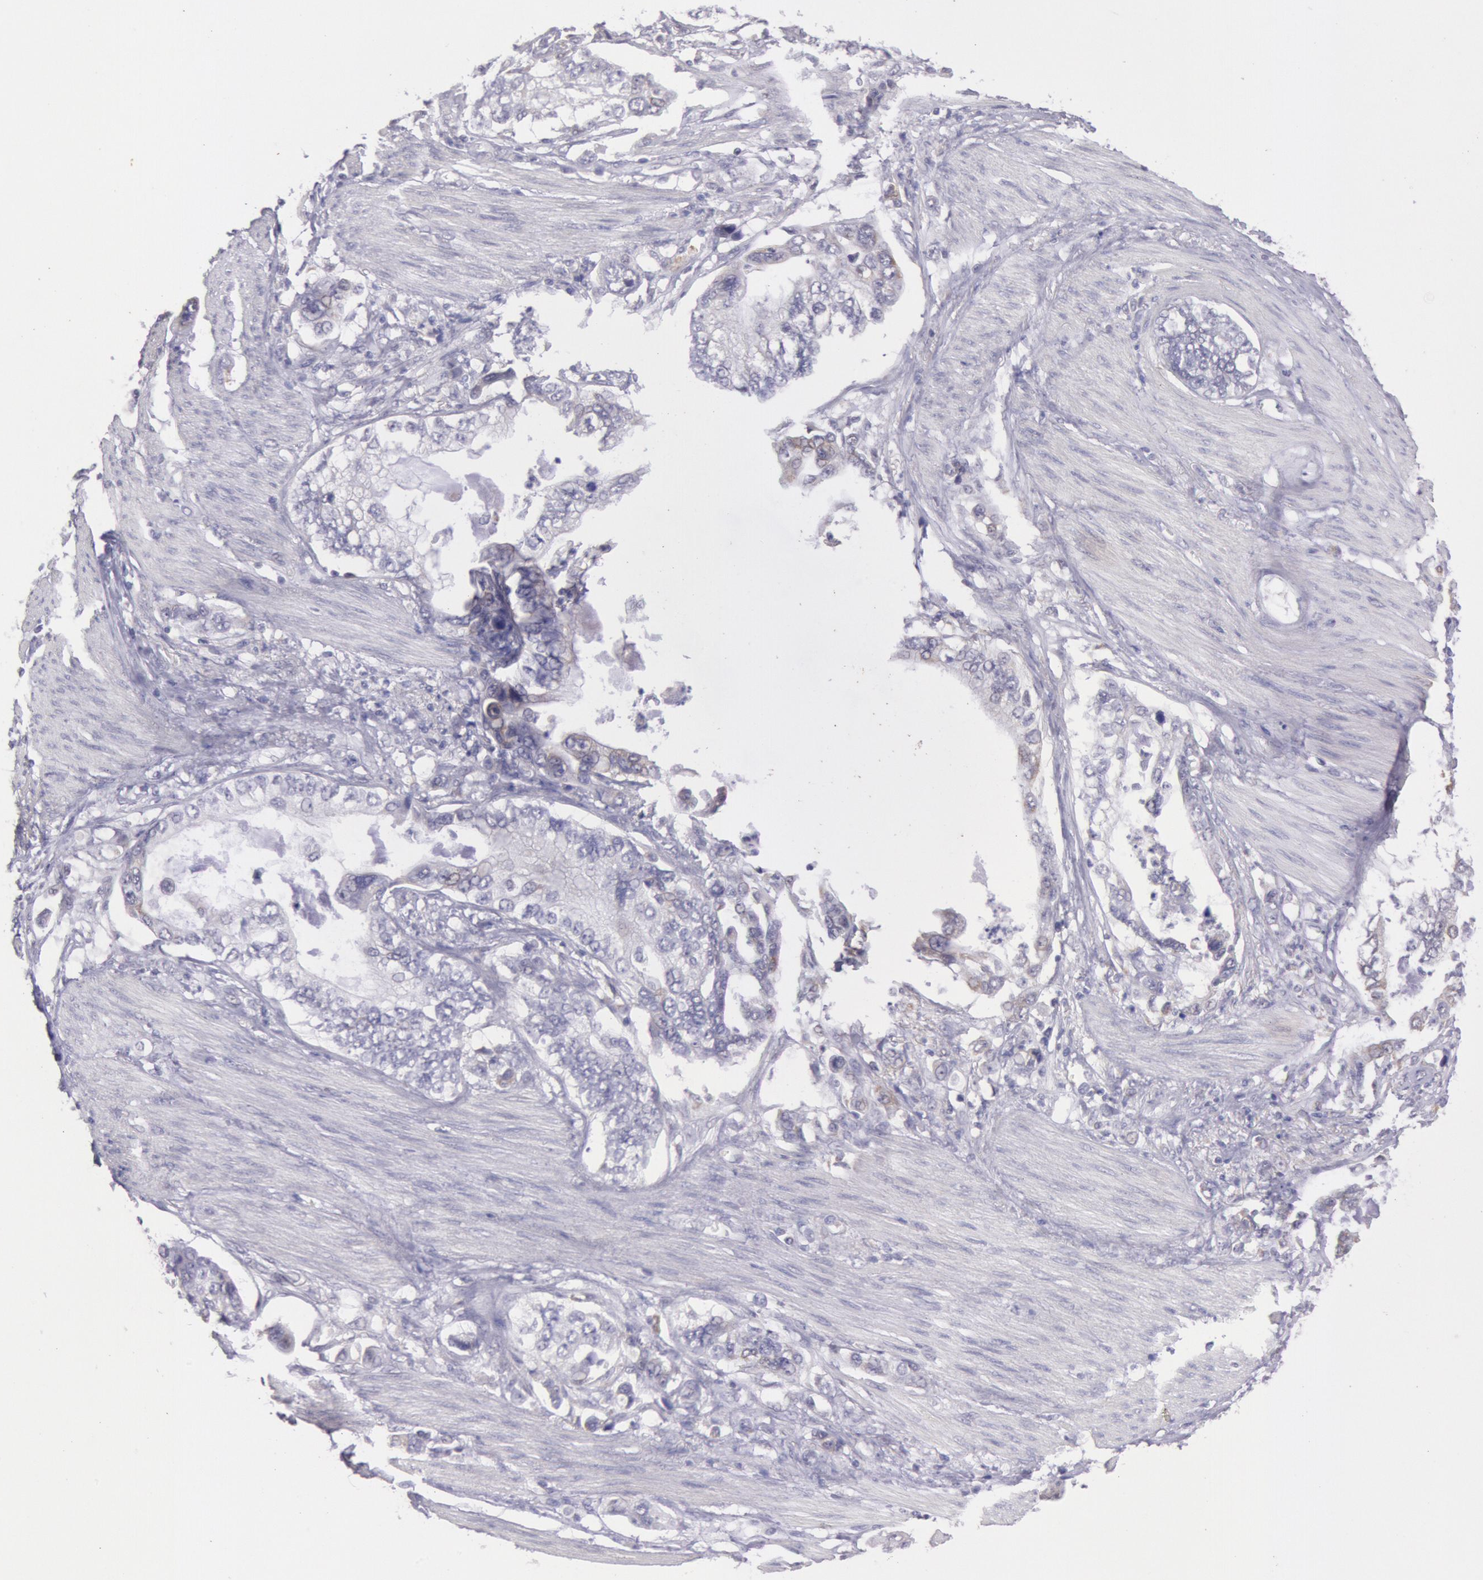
{"staining": {"intensity": "weak", "quantity": "<25%", "location": "cytoplasmic/membranous"}, "tissue": "stomach cancer", "cell_type": "Tumor cells", "image_type": "cancer", "snomed": [{"axis": "morphology", "description": "Adenocarcinoma, NOS"}, {"axis": "topography", "description": "Pancreas"}, {"axis": "topography", "description": "Stomach, upper"}], "caption": "This histopathology image is of stomach cancer (adenocarcinoma) stained with immunohistochemistry to label a protein in brown with the nuclei are counter-stained blue. There is no staining in tumor cells. (DAB (3,3'-diaminobenzidine) immunohistochemistry (IHC) visualized using brightfield microscopy, high magnification).", "gene": "FRMD6", "patient": {"sex": "male", "age": 77}}